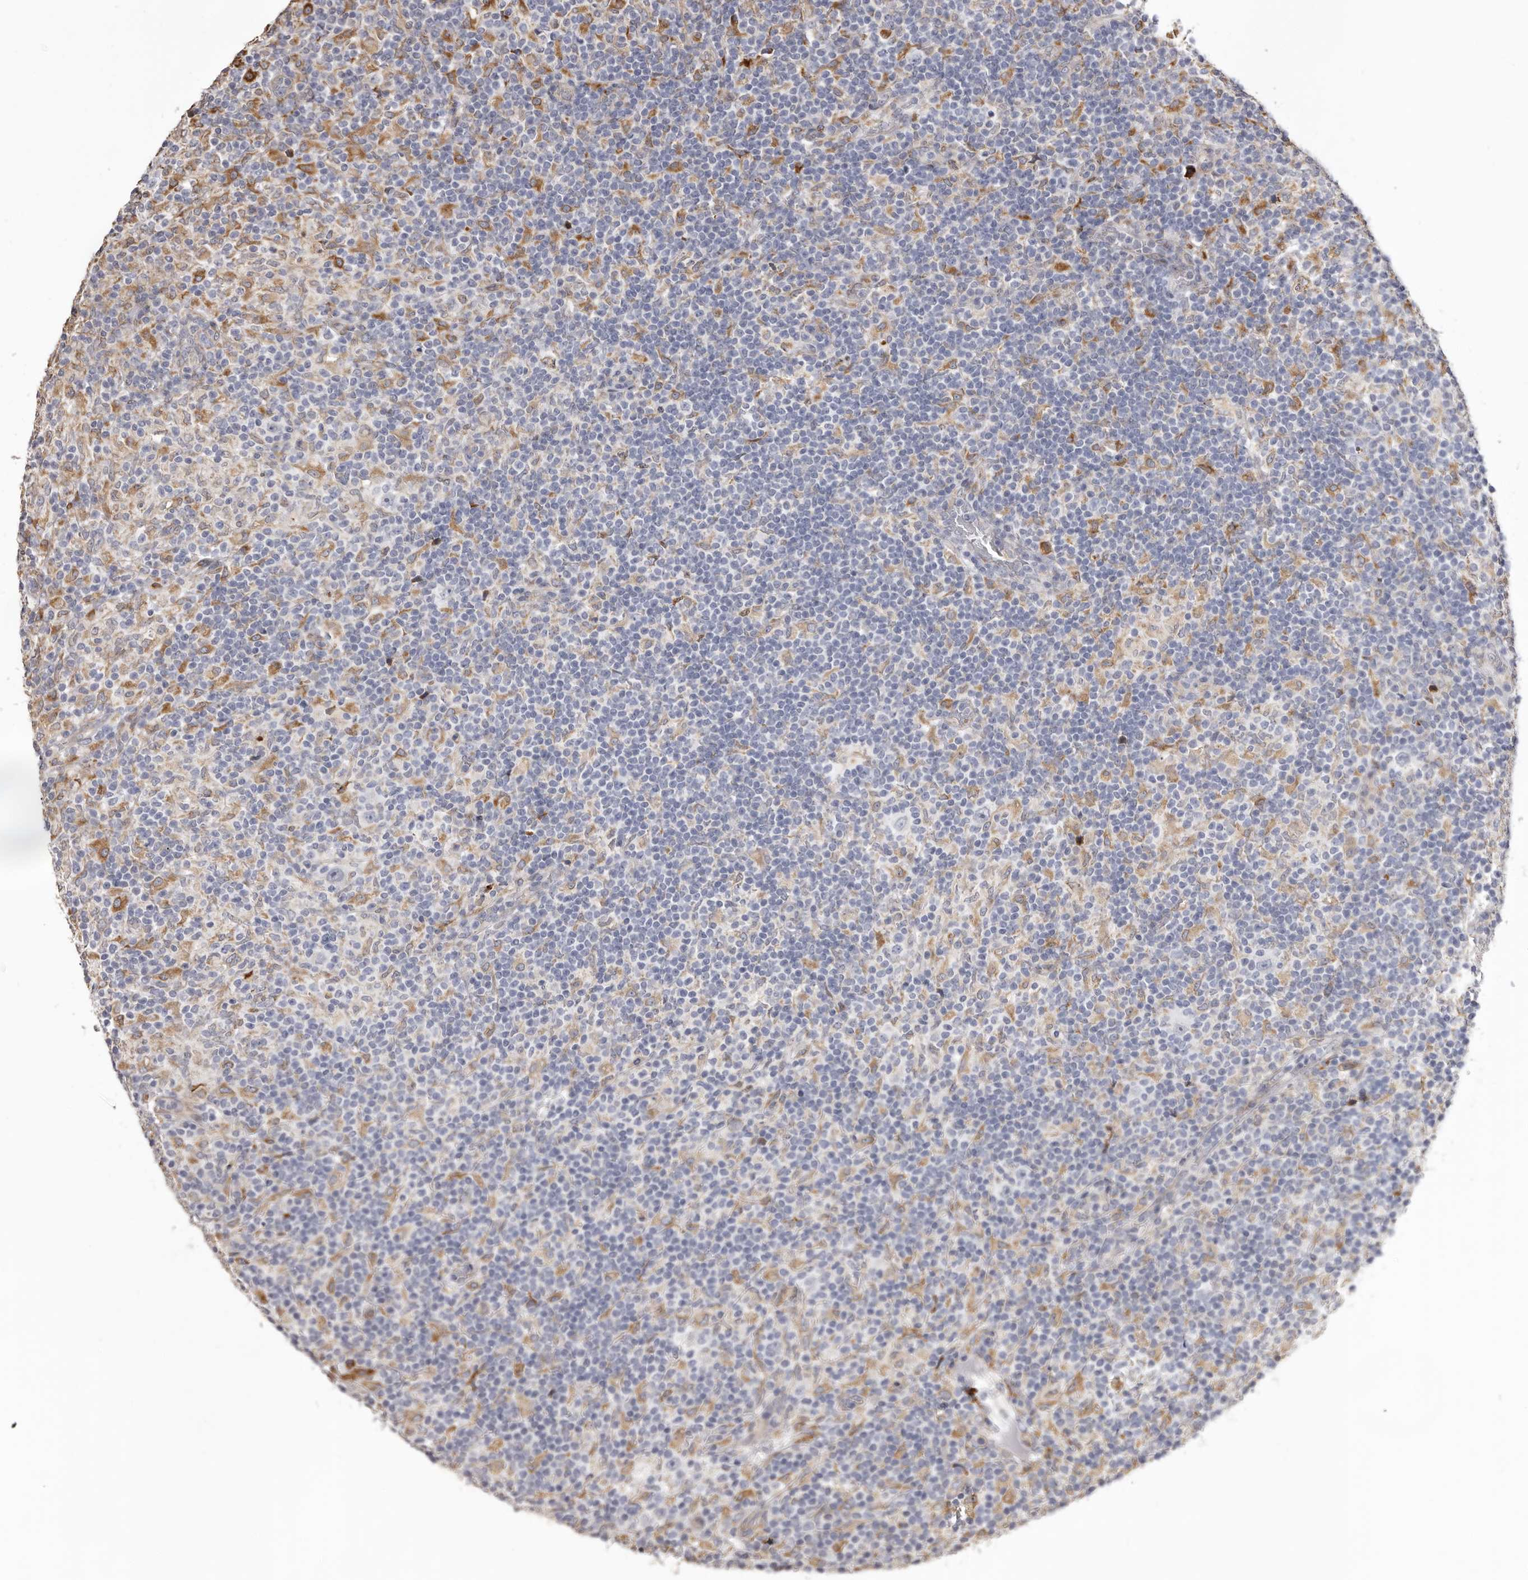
{"staining": {"intensity": "negative", "quantity": "none", "location": "none"}, "tissue": "lymphoma", "cell_type": "Tumor cells", "image_type": "cancer", "snomed": [{"axis": "morphology", "description": "Hodgkin's disease, NOS"}, {"axis": "topography", "description": "Lymph node"}], "caption": "The histopathology image demonstrates no staining of tumor cells in lymphoma. Brightfield microscopy of immunohistochemistry stained with DAB (brown) and hematoxylin (blue), captured at high magnification.", "gene": "PIGX", "patient": {"sex": "male", "age": 70}}